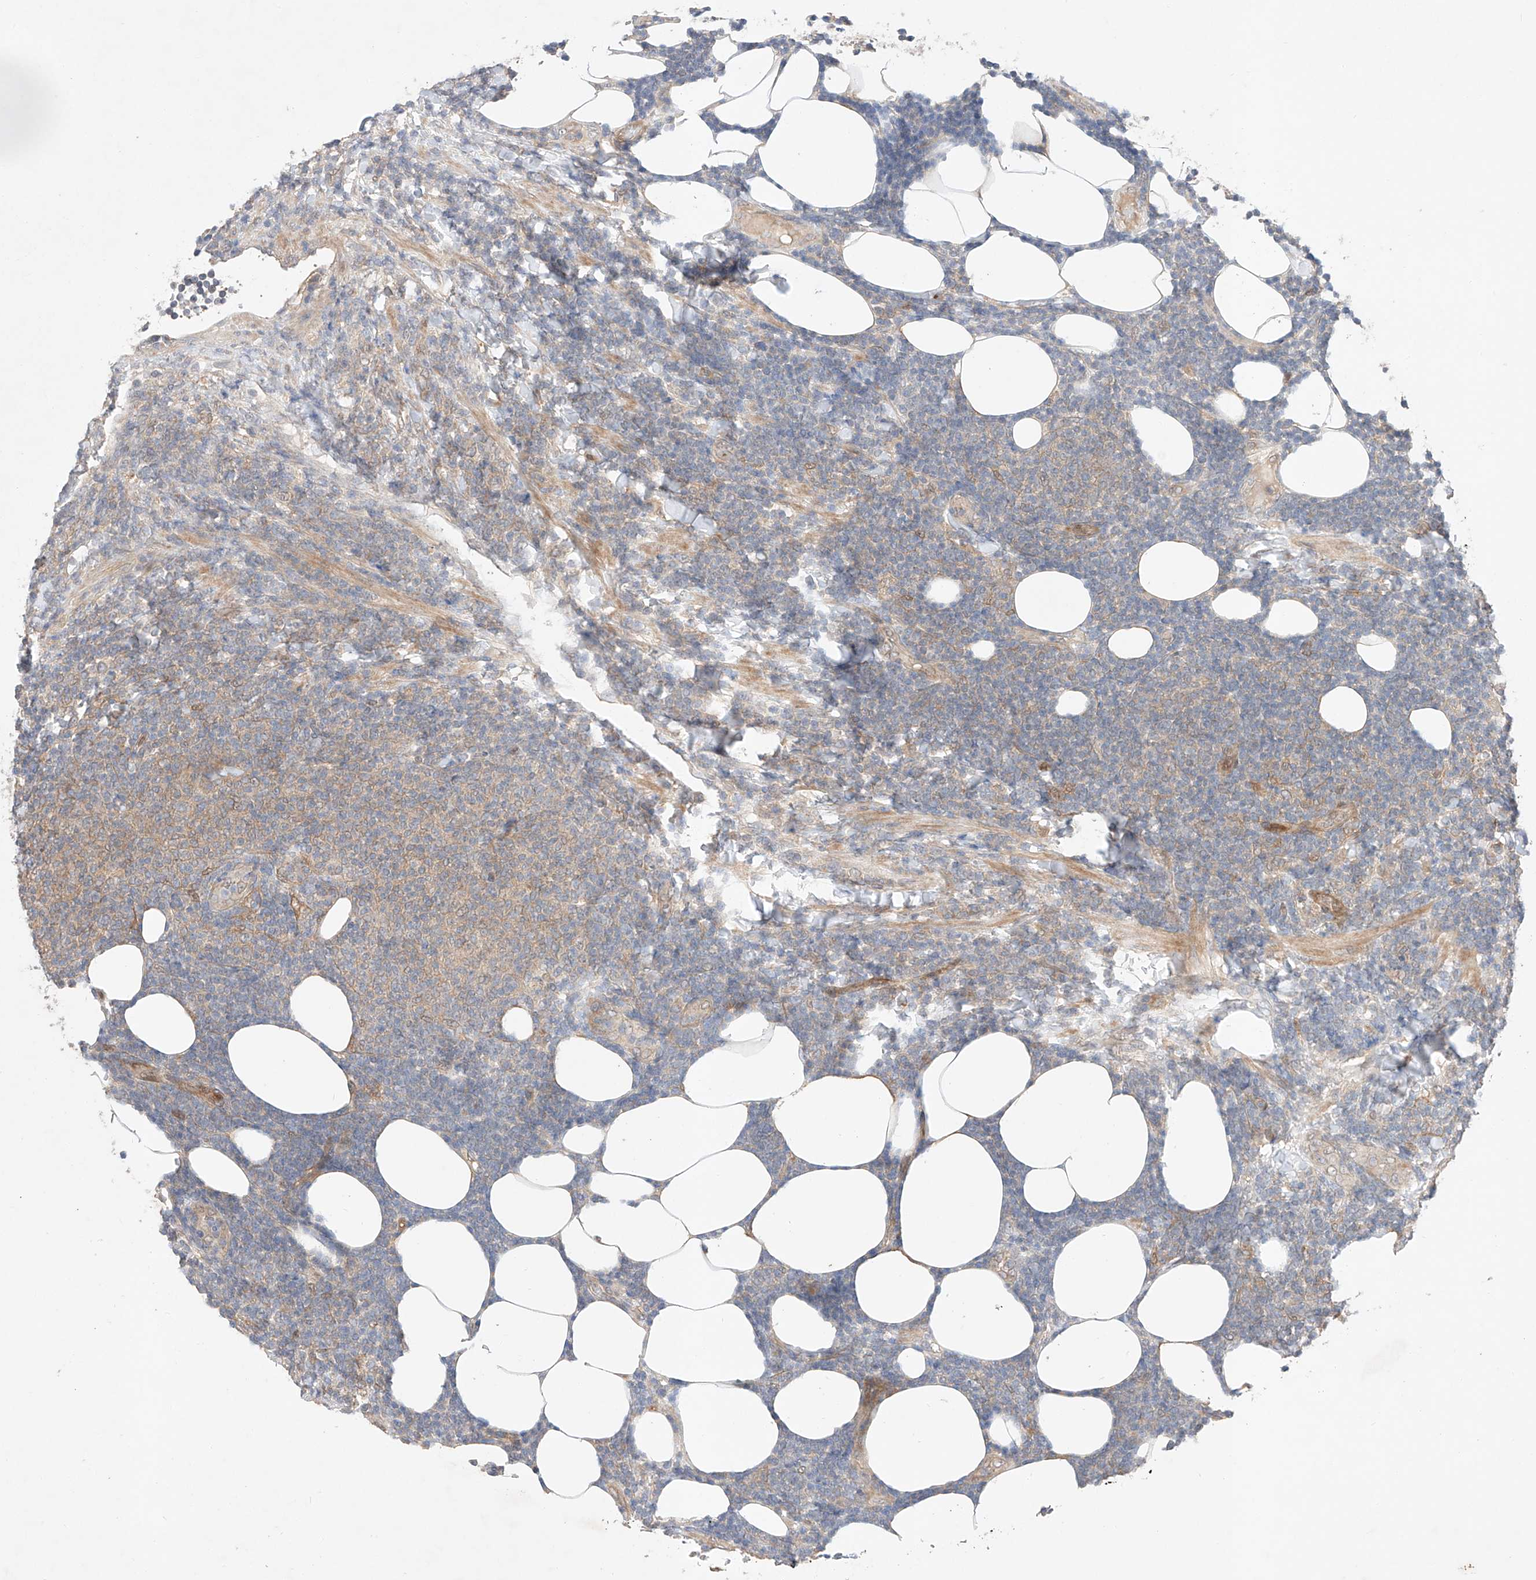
{"staining": {"intensity": "negative", "quantity": "none", "location": "none"}, "tissue": "lymphoma", "cell_type": "Tumor cells", "image_type": "cancer", "snomed": [{"axis": "morphology", "description": "Malignant lymphoma, non-Hodgkin's type, Low grade"}, {"axis": "topography", "description": "Lymph node"}], "caption": "DAB immunohistochemical staining of malignant lymphoma, non-Hodgkin's type (low-grade) reveals no significant positivity in tumor cells.", "gene": "ZNF124", "patient": {"sex": "male", "age": 66}}